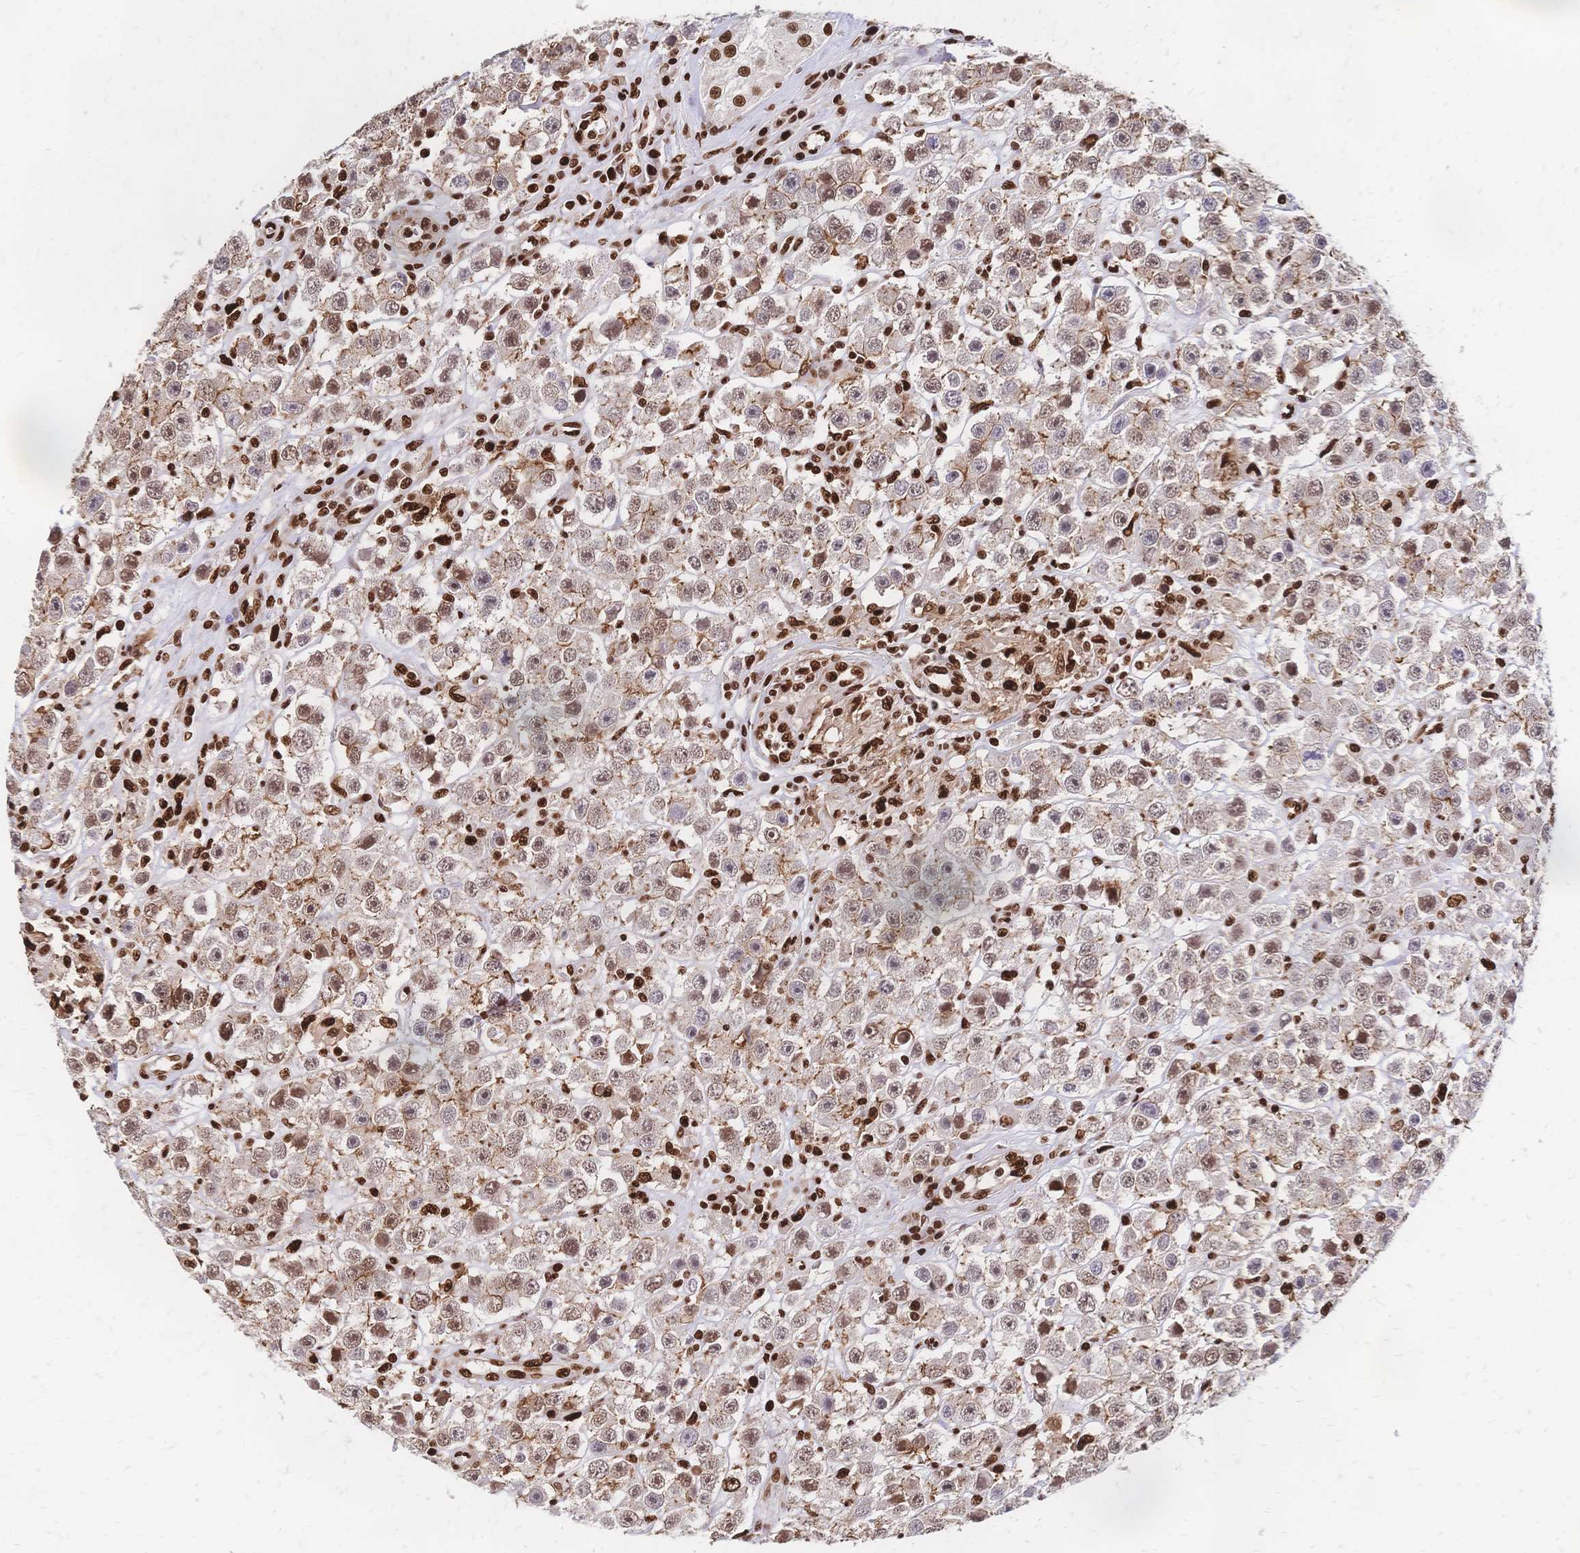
{"staining": {"intensity": "moderate", "quantity": "<25%", "location": "nuclear"}, "tissue": "testis cancer", "cell_type": "Tumor cells", "image_type": "cancer", "snomed": [{"axis": "morphology", "description": "Seminoma, NOS"}, {"axis": "topography", "description": "Testis"}], "caption": "Seminoma (testis) was stained to show a protein in brown. There is low levels of moderate nuclear expression in approximately <25% of tumor cells. (DAB (3,3'-diaminobenzidine) IHC with brightfield microscopy, high magnification).", "gene": "HDGF", "patient": {"sex": "male", "age": 45}}